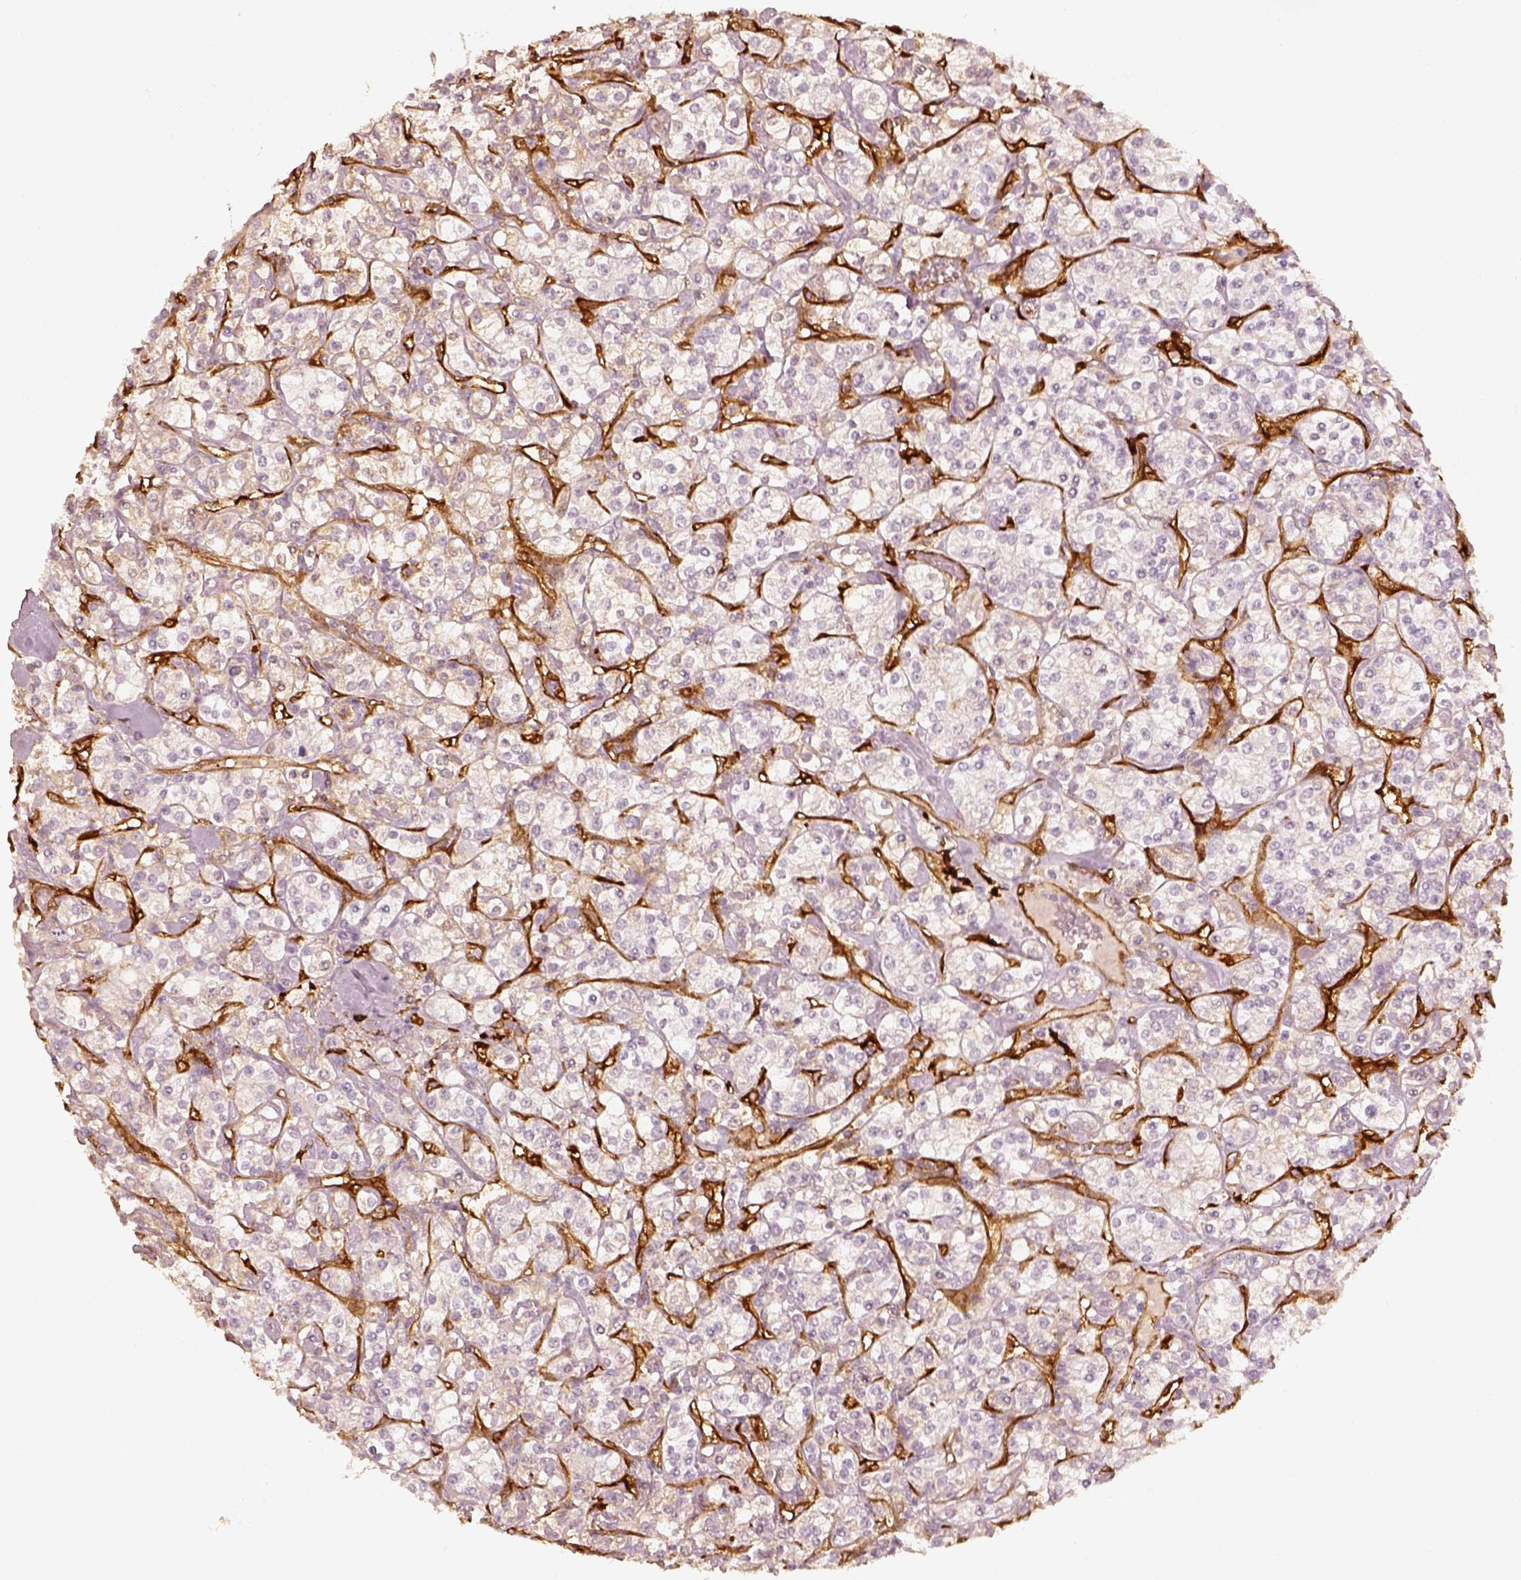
{"staining": {"intensity": "negative", "quantity": "none", "location": "none"}, "tissue": "renal cancer", "cell_type": "Tumor cells", "image_type": "cancer", "snomed": [{"axis": "morphology", "description": "Adenocarcinoma, NOS"}, {"axis": "topography", "description": "Kidney"}], "caption": "Human adenocarcinoma (renal) stained for a protein using IHC shows no expression in tumor cells.", "gene": "FSCN1", "patient": {"sex": "male", "age": 77}}